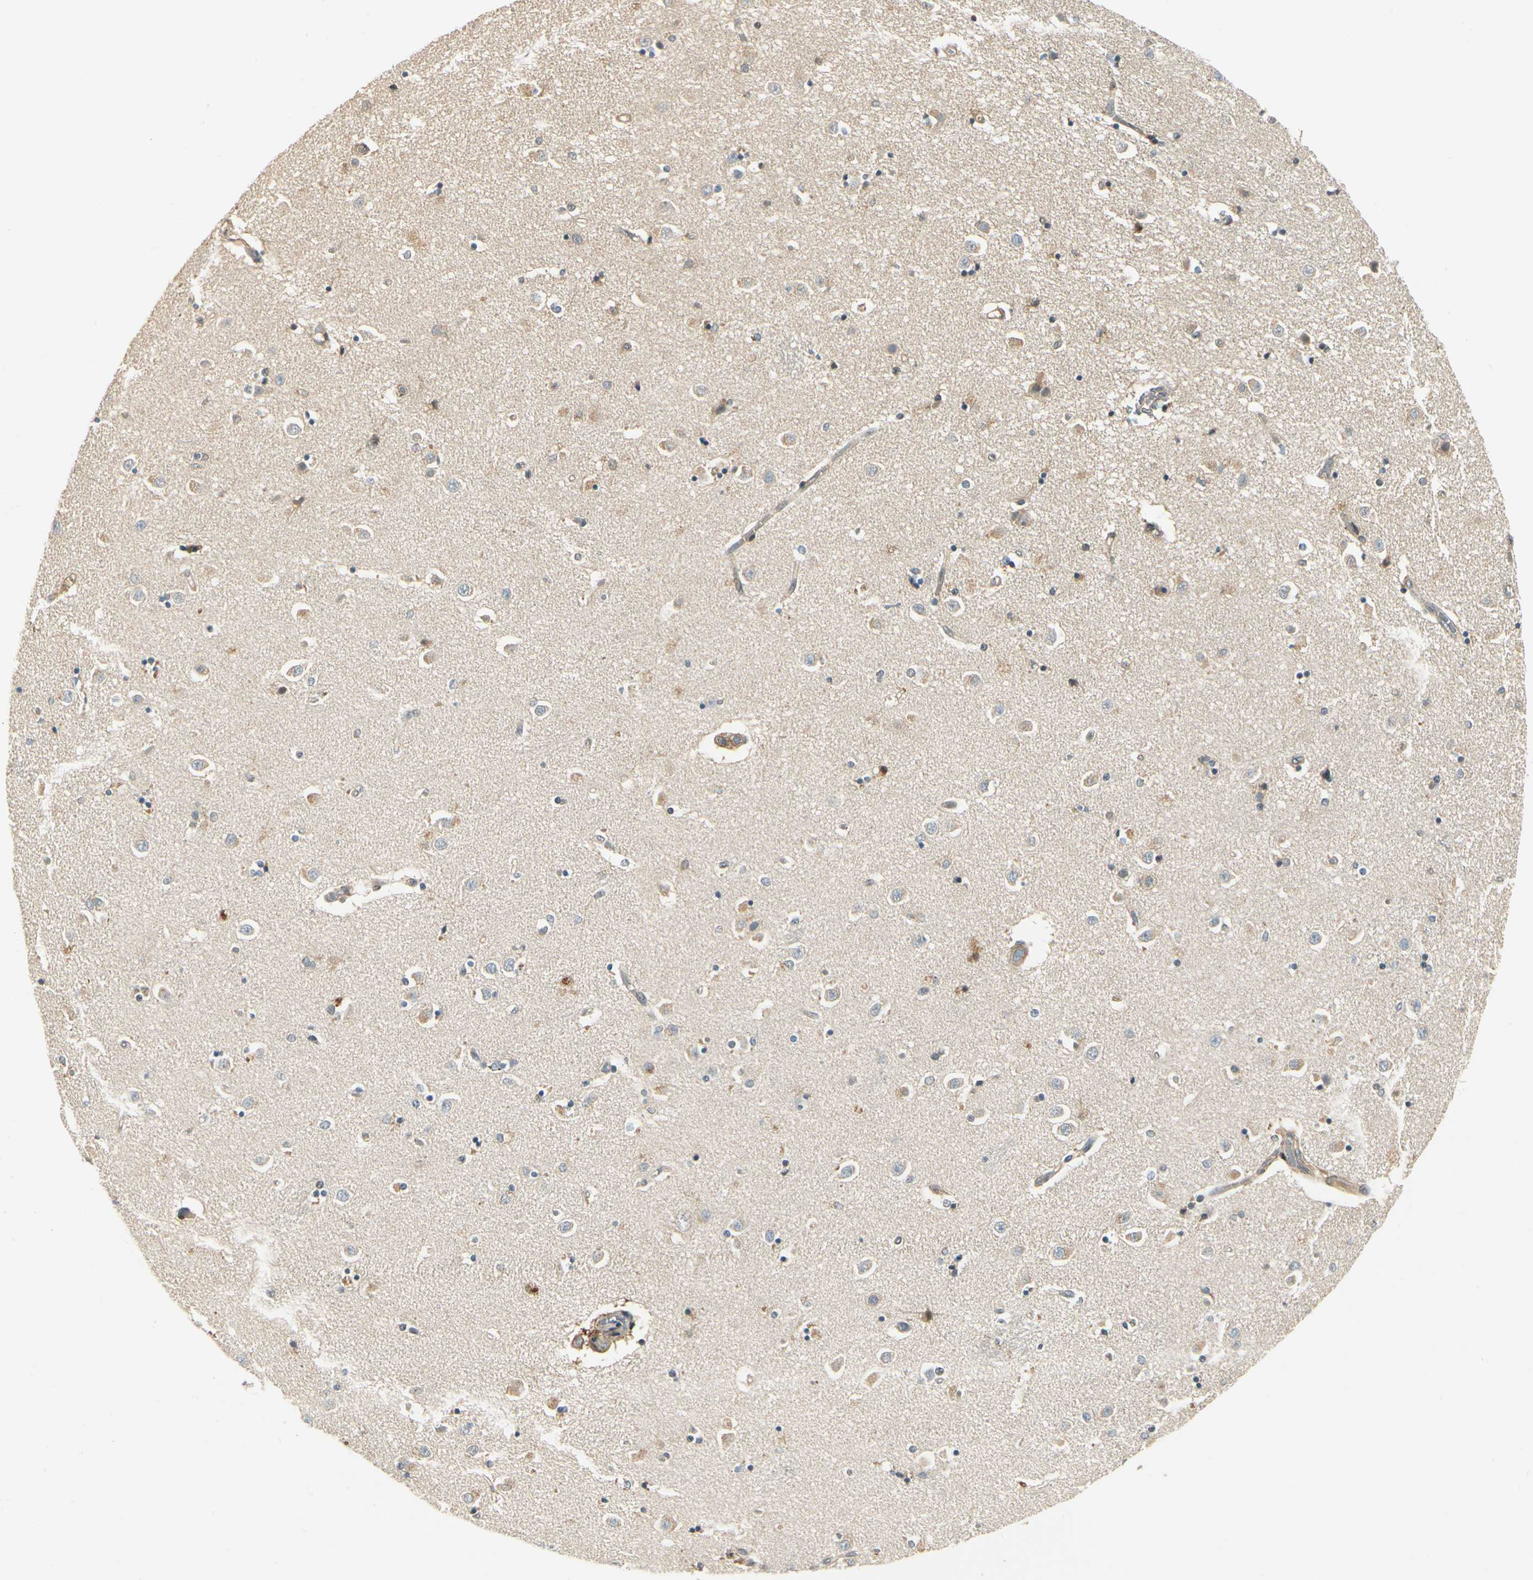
{"staining": {"intensity": "negative", "quantity": "none", "location": "none"}, "tissue": "caudate", "cell_type": "Glial cells", "image_type": "normal", "snomed": [{"axis": "morphology", "description": "Normal tissue, NOS"}, {"axis": "topography", "description": "Lateral ventricle wall"}], "caption": "Photomicrograph shows no protein staining in glial cells of unremarkable caudate.", "gene": "EPHB3", "patient": {"sex": "female", "age": 54}}